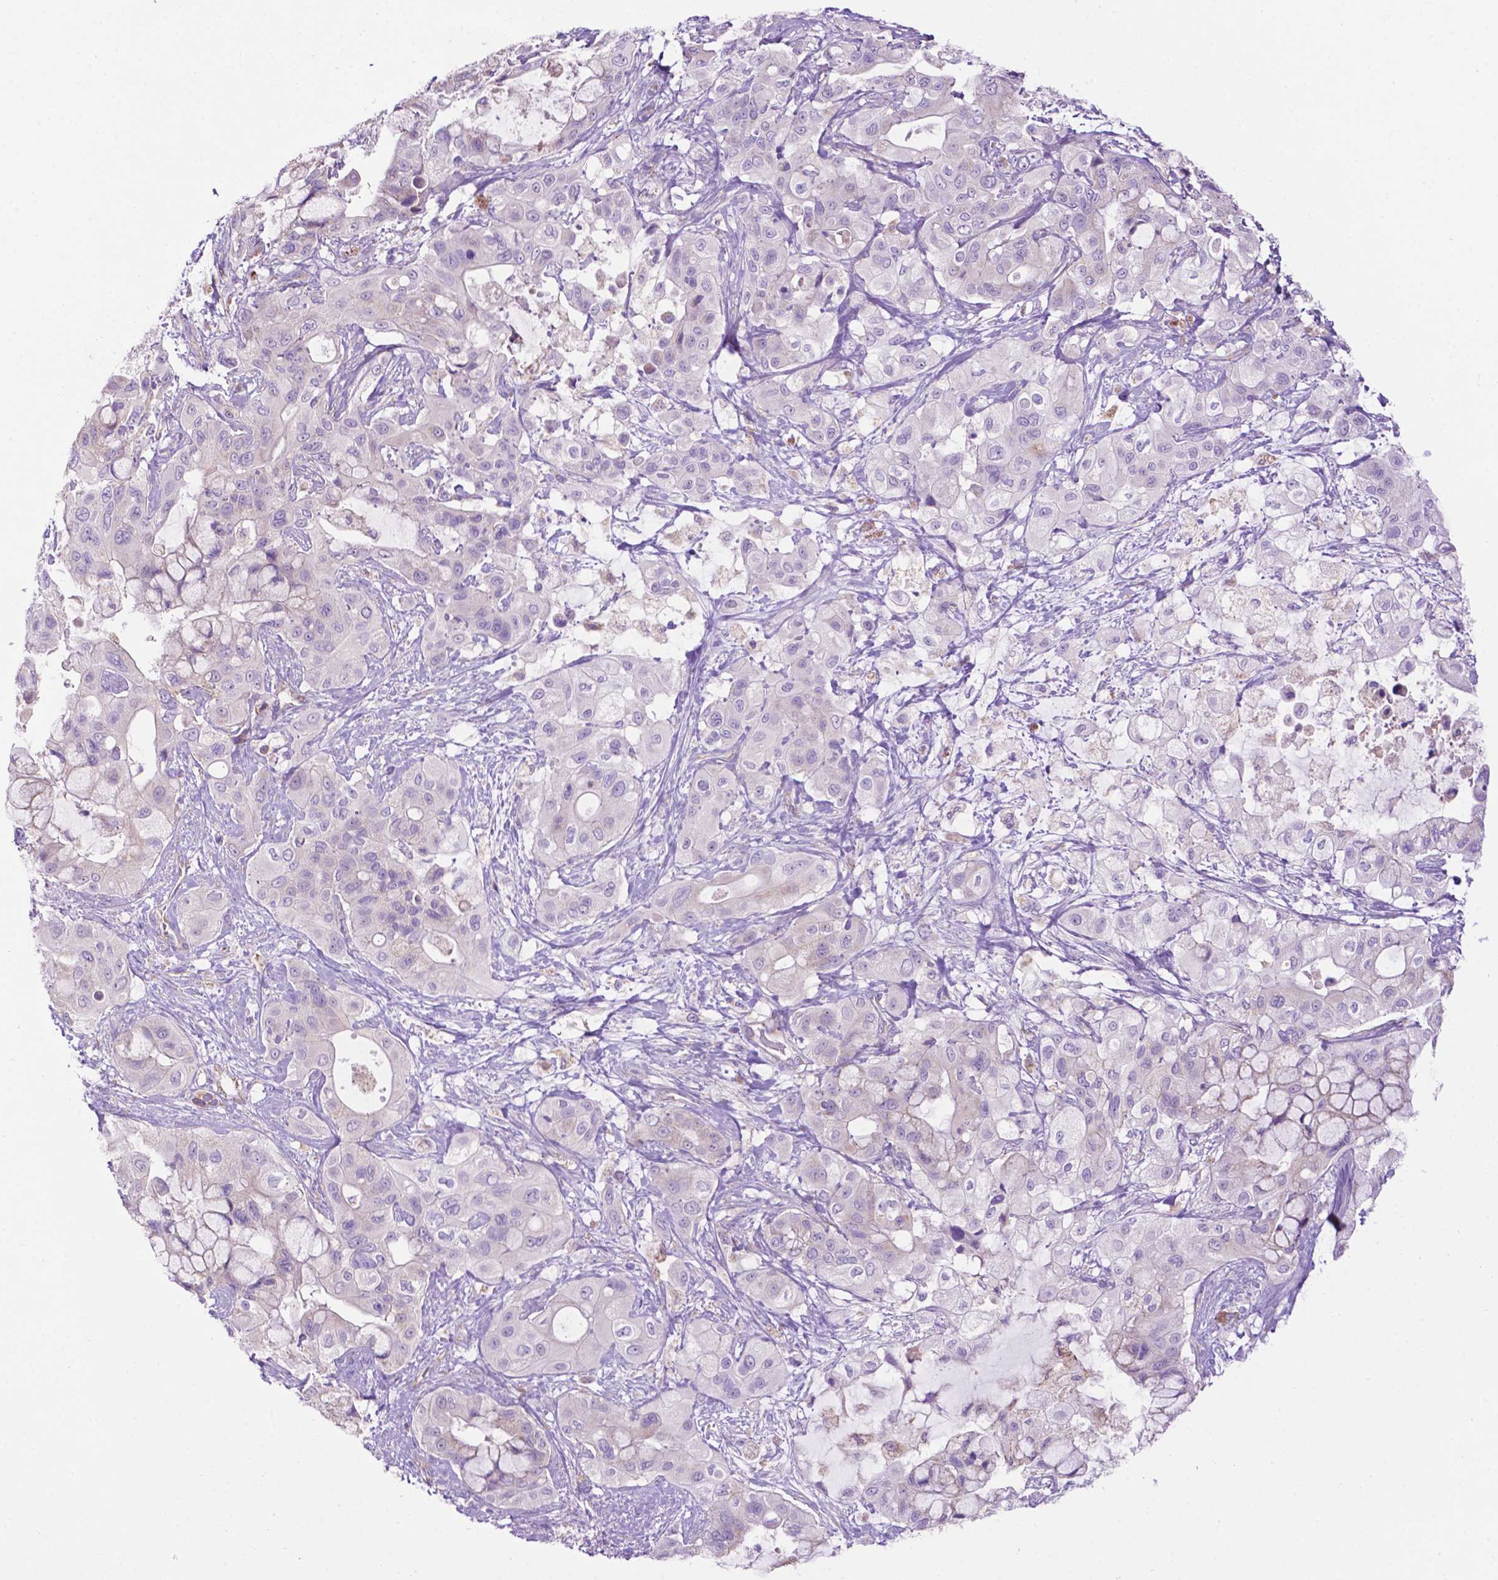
{"staining": {"intensity": "weak", "quantity": "<25%", "location": "cytoplasmic/membranous"}, "tissue": "pancreatic cancer", "cell_type": "Tumor cells", "image_type": "cancer", "snomed": [{"axis": "morphology", "description": "Adenocarcinoma, NOS"}, {"axis": "topography", "description": "Pancreas"}], "caption": "DAB immunohistochemical staining of human pancreatic cancer reveals no significant positivity in tumor cells.", "gene": "PHYHIP", "patient": {"sex": "male", "age": 71}}